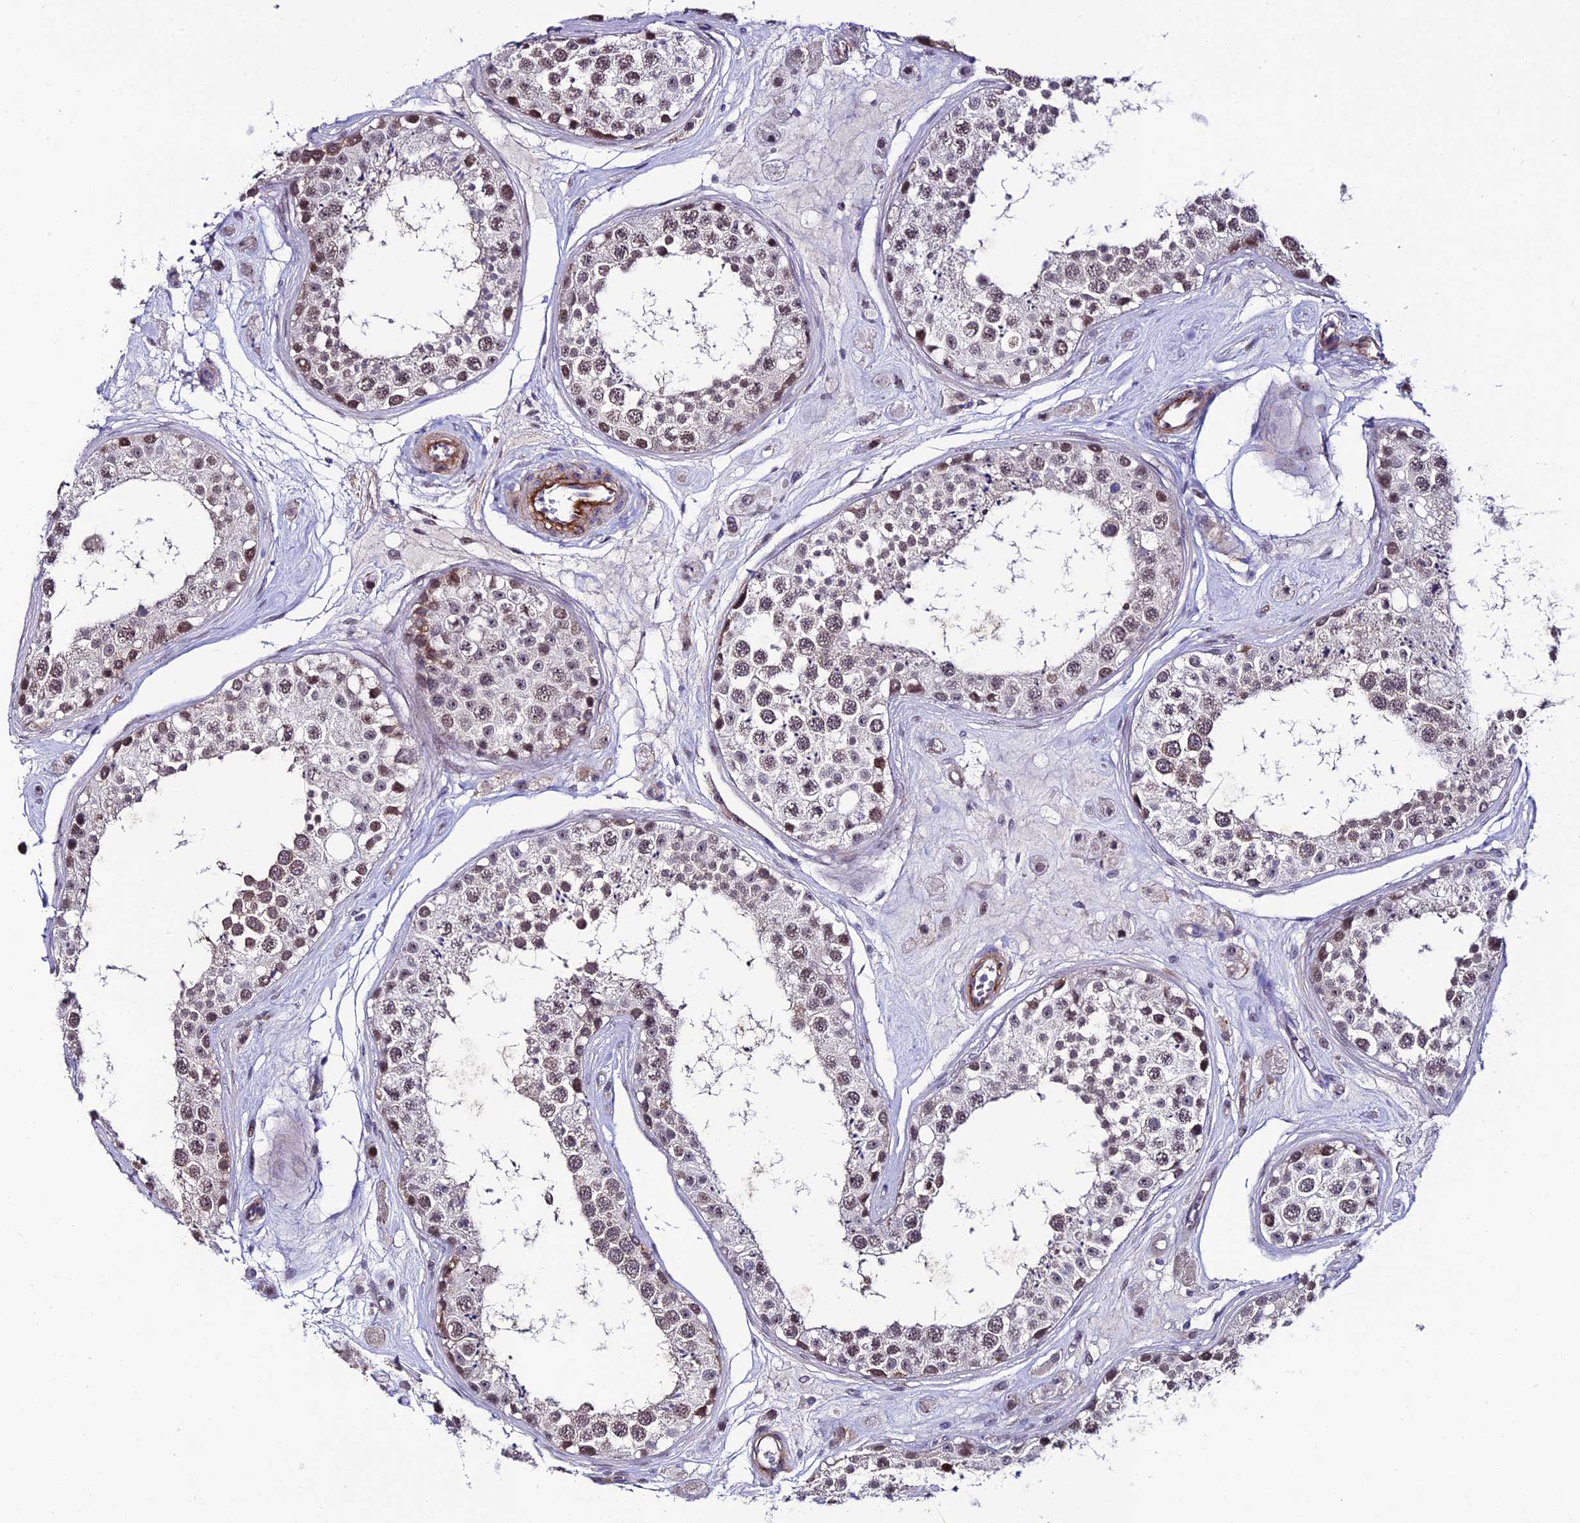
{"staining": {"intensity": "moderate", "quantity": "25%-75%", "location": "cytoplasmic/membranous,nuclear"}, "tissue": "testis", "cell_type": "Cells in seminiferous ducts", "image_type": "normal", "snomed": [{"axis": "morphology", "description": "Normal tissue, NOS"}, {"axis": "topography", "description": "Testis"}], "caption": "Immunohistochemical staining of normal testis exhibits moderate cytoplasmic/membranous,nuclear protein staining in approximately 25%-75% of cells in seminiferous ducts.", "gene": "SYT15B", "patient": {"sex": "male", "age": 25}}